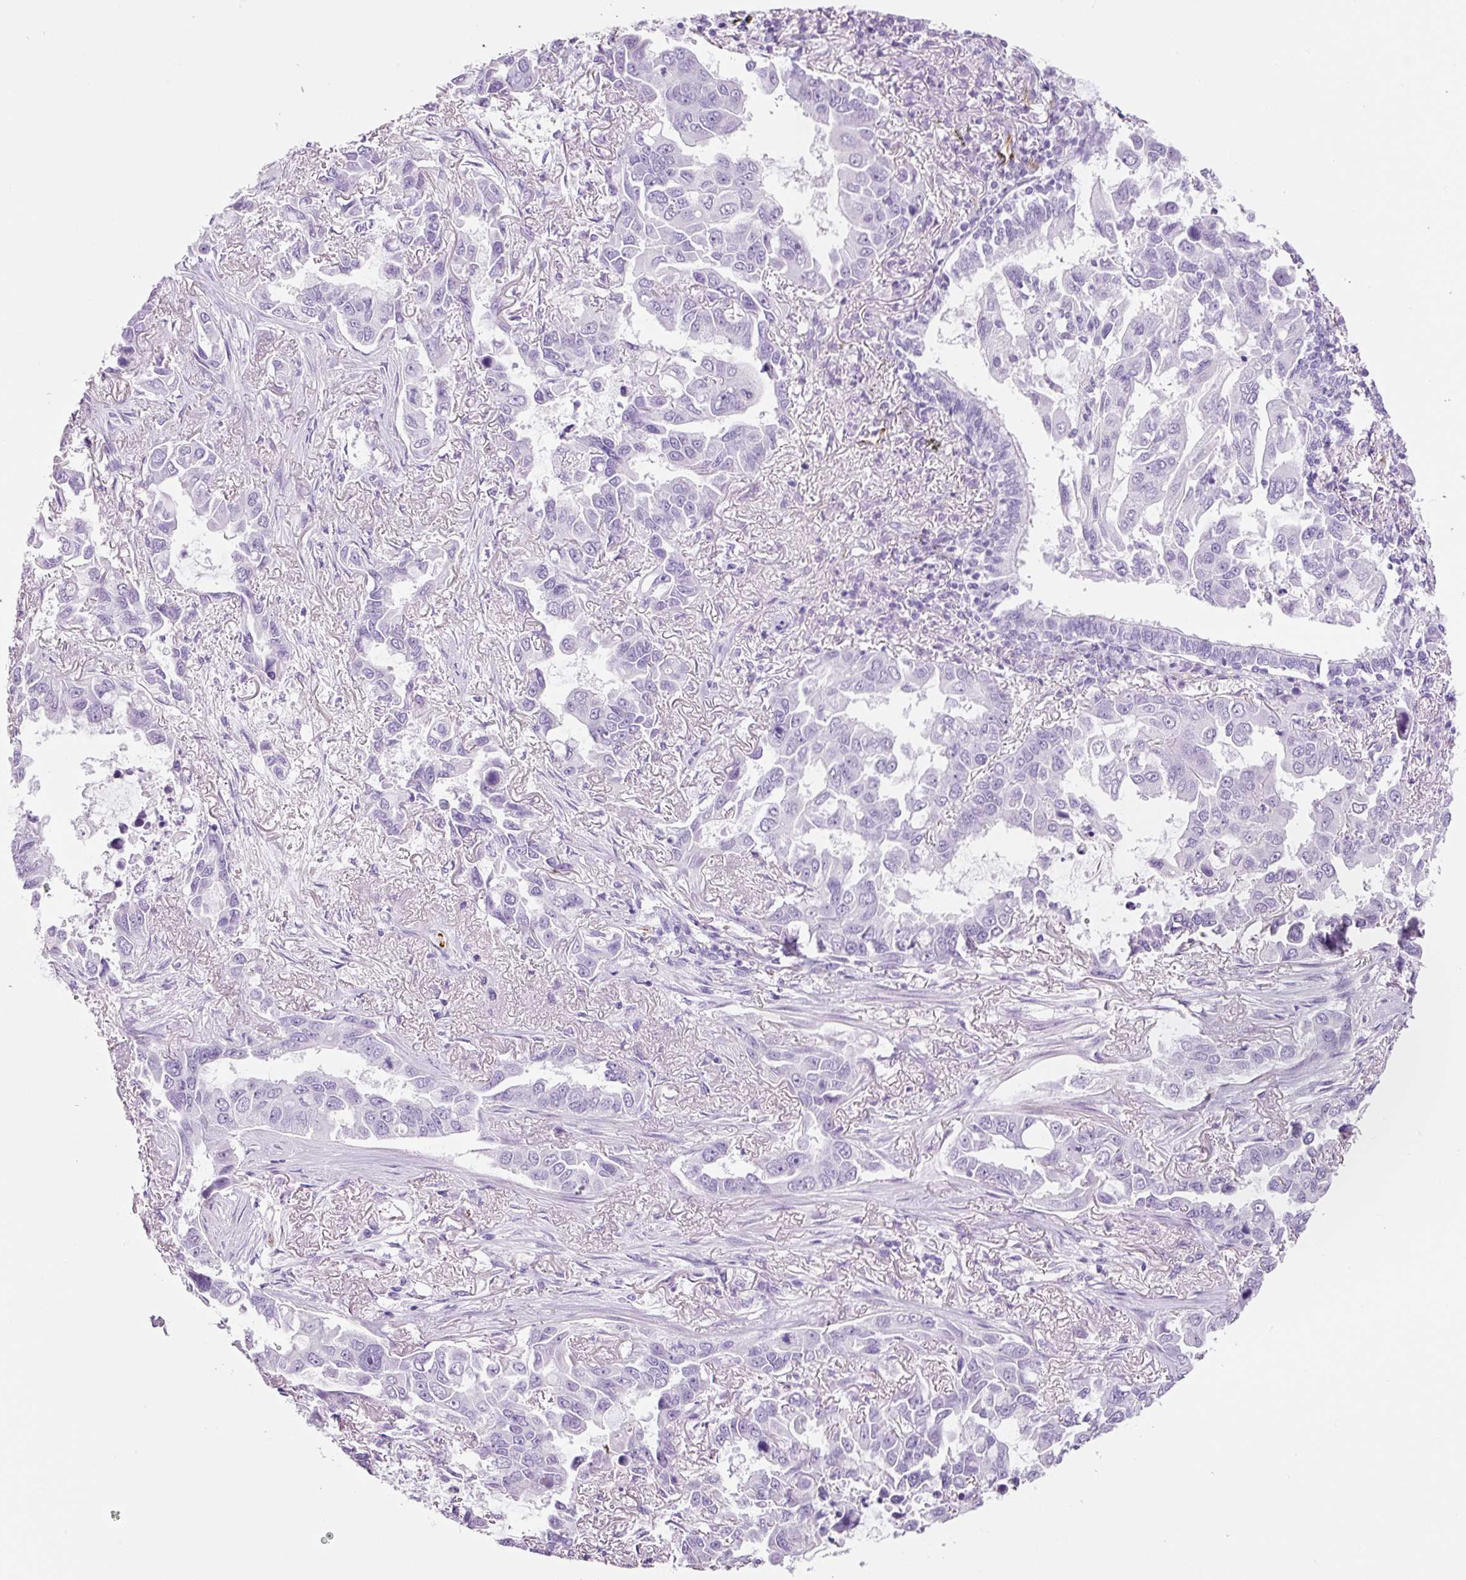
{"staining": {"intensity": "negative", "quantity": "none", "location": "none"}, "tissue": "lung cancer", "cell_type": "Tumor cells", "image_type": "cancer", "snomed": [{"axis": "morphology", "description": "Adenocarcinoma, NOS"}, {"axis": "topography", "description": "Lung"}], "caption": "An IHC image of lung adenocarcinoma is shown. There is no staining in tumor cells of lung adenocarcinoma. (Stains: DAB IHC with hematoxylin counter stain, Microscopy: brightfield microscopy at high magnification).", "gene": "ADSS1", "patient": {"sex": "male", "age": 64}}